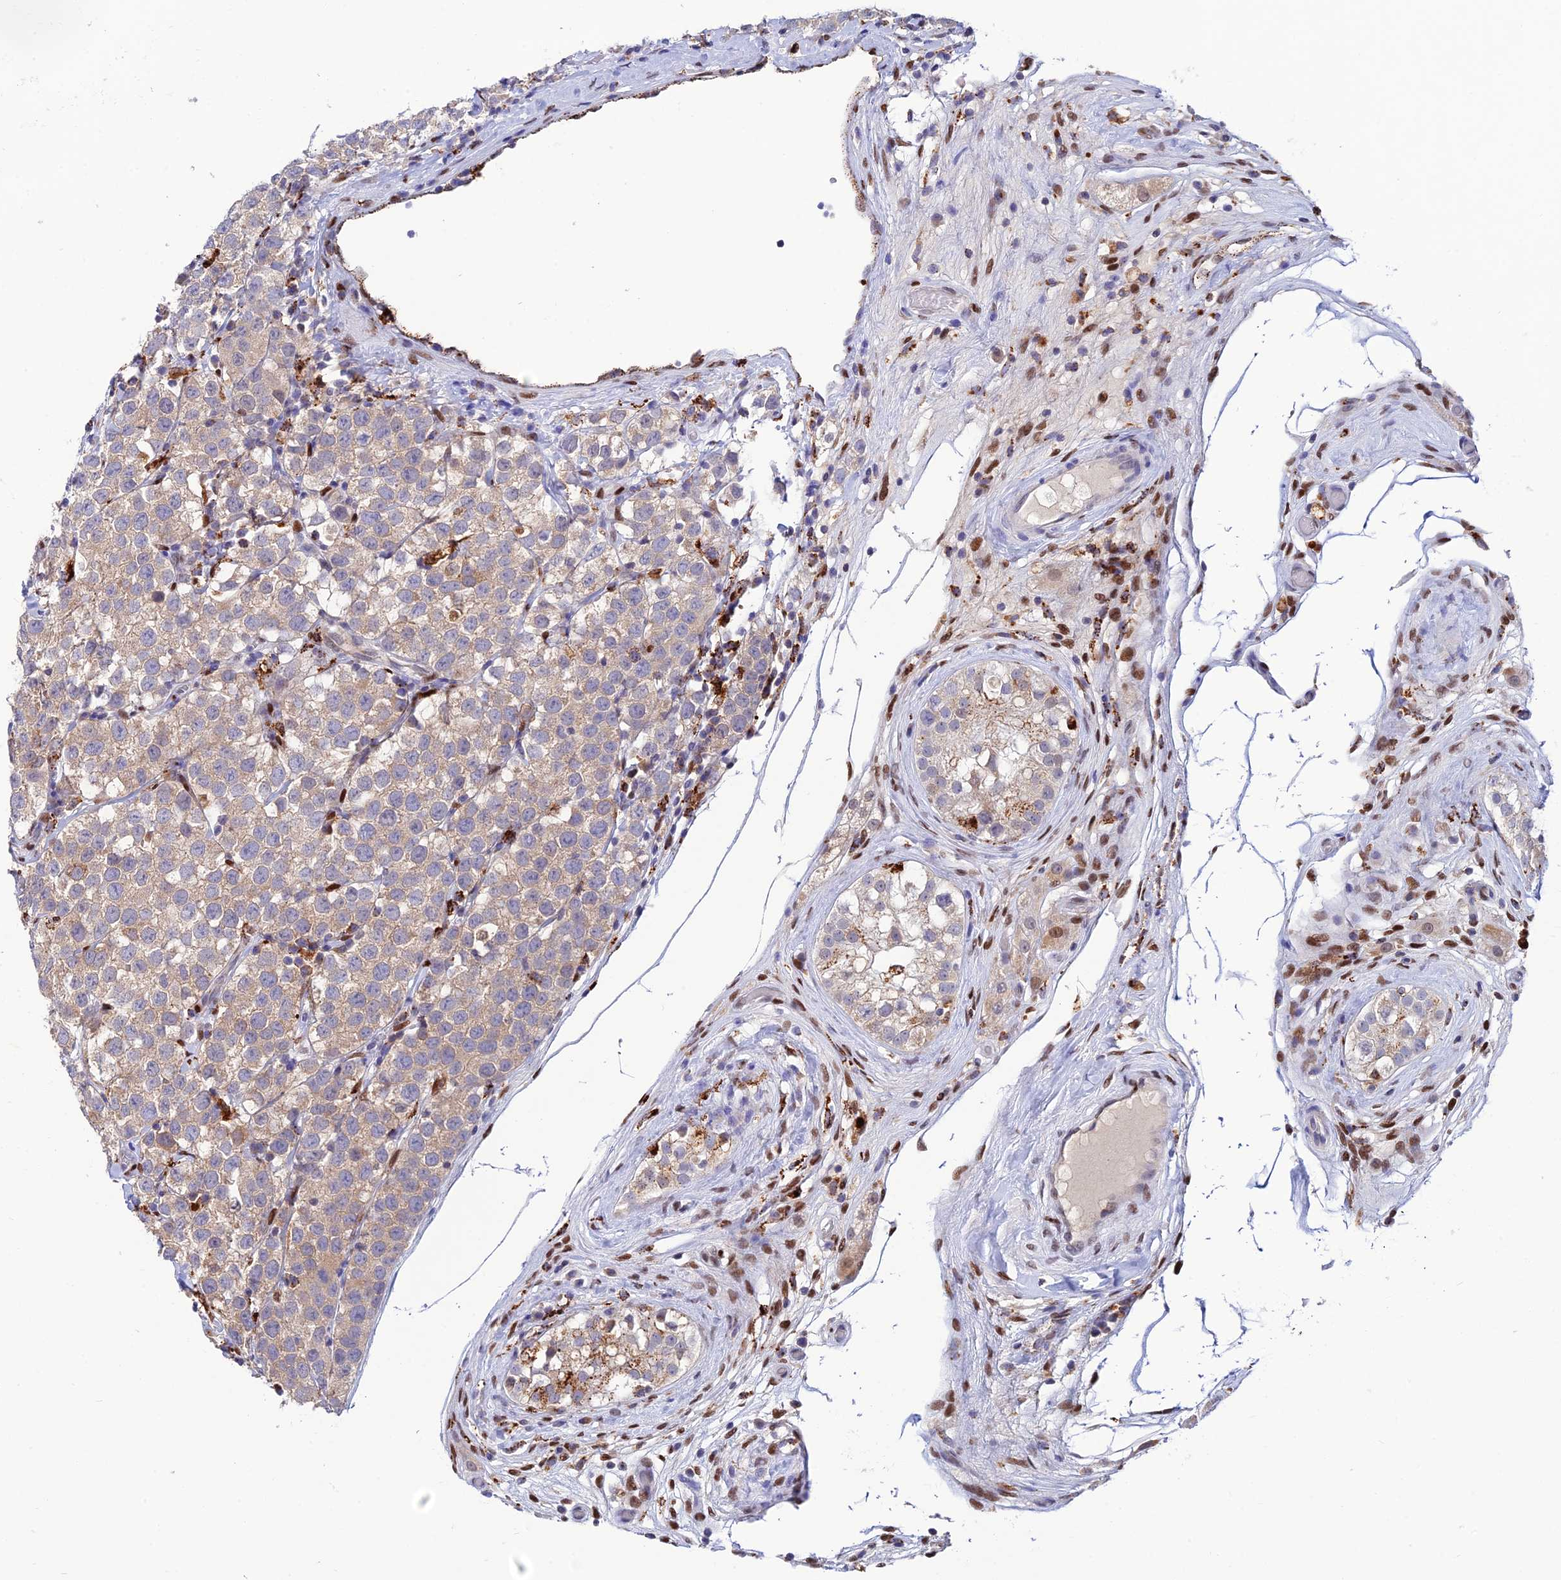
{"staining": {"intensity": "weak", "quantity": "<25%", "location": "cytoplasmic/membranous"}, "tissue": "testis cancer", "cell_type": "Tumor cells", "image_type": "cancer", "snomed": [{"axis": "morphology", "description": "Seminoma, NOS"}, {"axis": "topography", "description": "Testis"}], "caption": "DAB immunohistochemical staining of human testis cancer demonstrates no significant expression in tumor cells. Brightfield microscopy of immunohistochemistry (IHC) stained with DAB (3,3'-diaminobenzidine) (brown) and hematoxylin (blue), captured at high magnification.", "gene": "HIC1", "patient": {"sex": "male", "age": 34}}